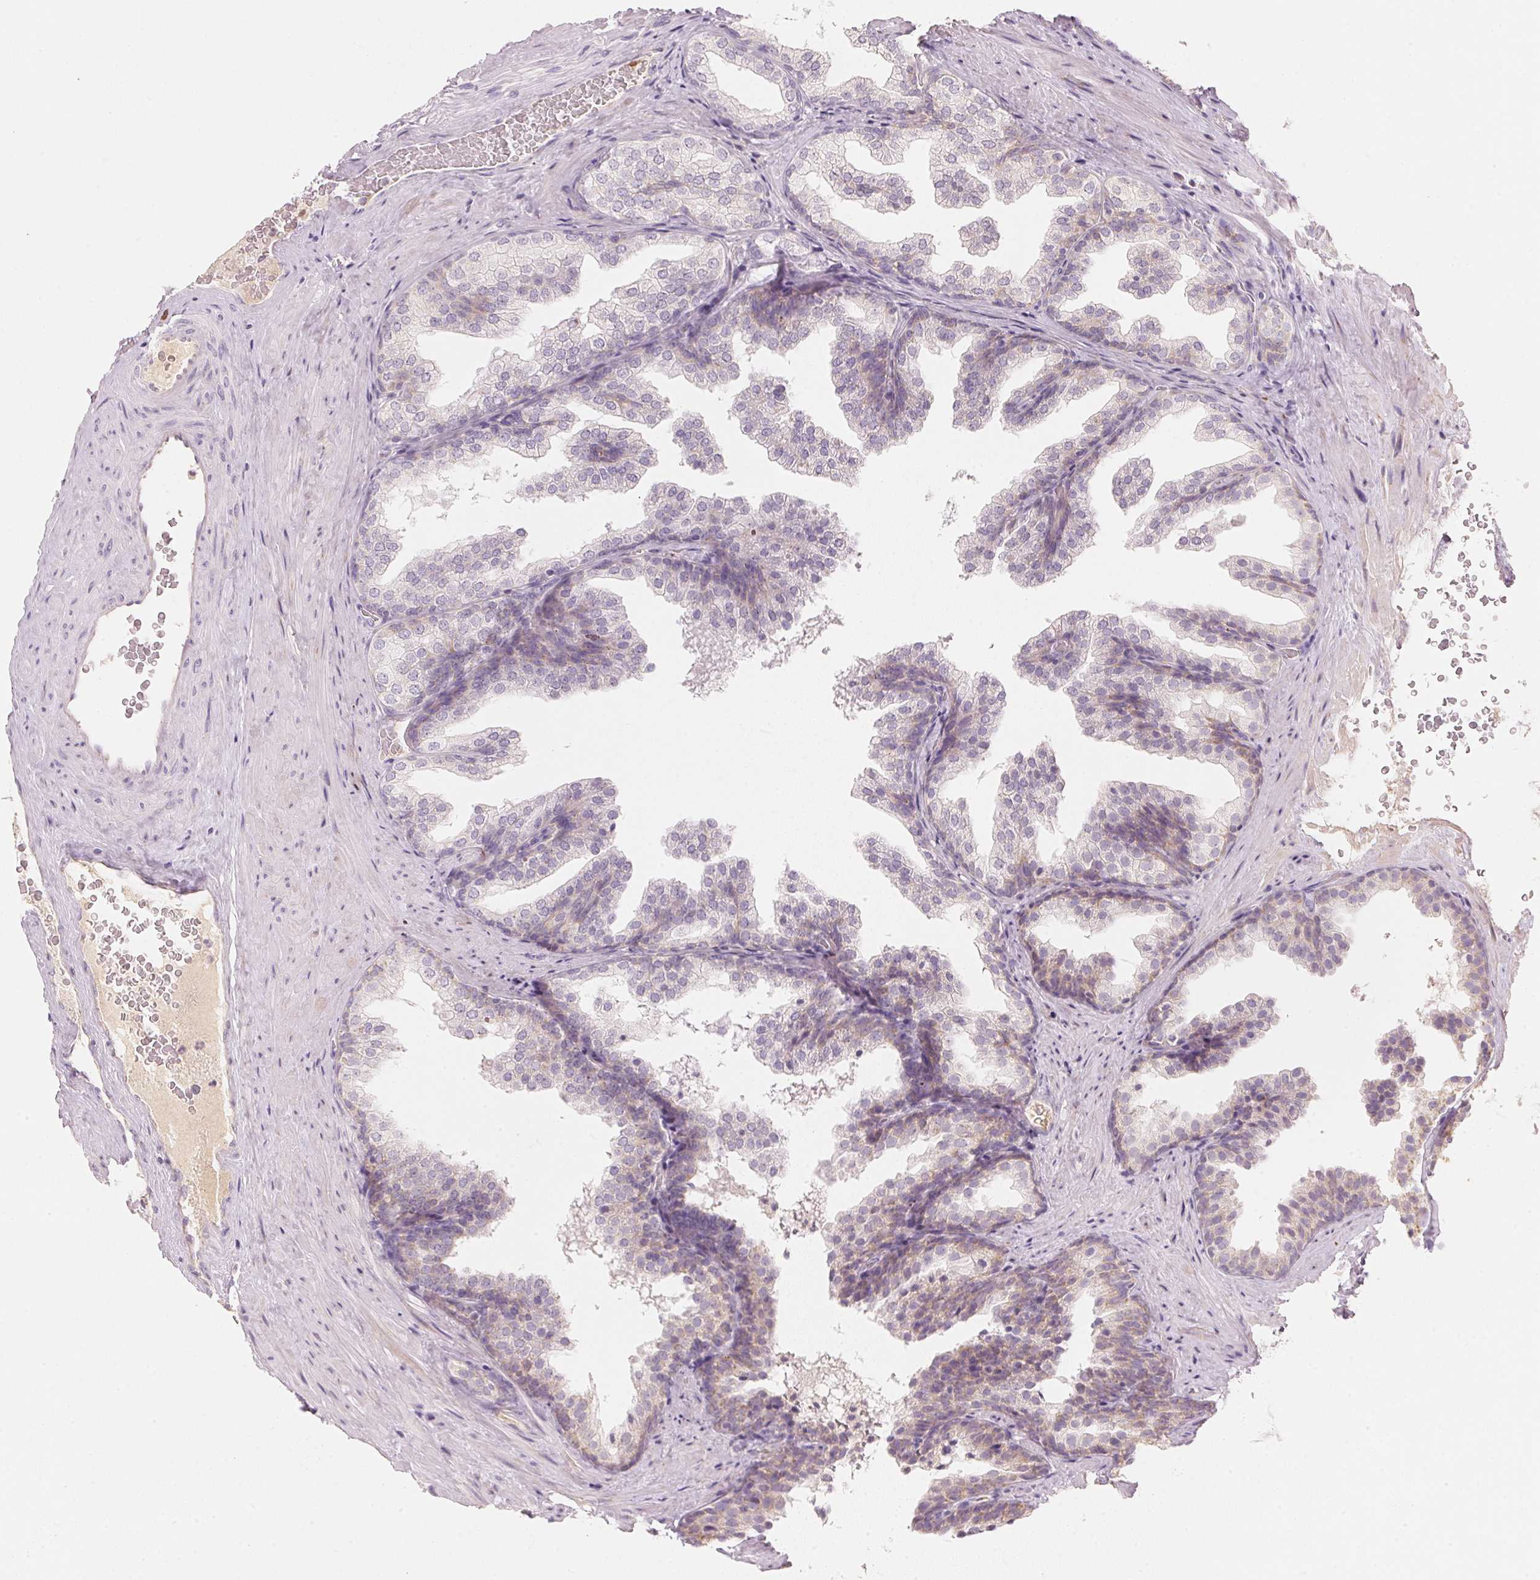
{"staining": {"intensity": "weak", "quantity": "<25%", "location": "cytoplasmic/membranous"}, "tissue": "prostate", "cell_type": "Glandular cells", "image_type": "normal", "snomed": [{"axis": "morphology", "description": "Normal tissue, NOS"}, {"axis": "topography", "description": "Prostate"}], "caption": "DAB immunohistochemical staining of benign prostate exhibits no significant positivity in glandular cells. Brightfield microscopy of immunohistochemistry stained with DAB (brown) and hematoxylin (blue), captured at high magnification.", "gene": "RMDN2", "patient": {"sex": "male", "age": 37}}